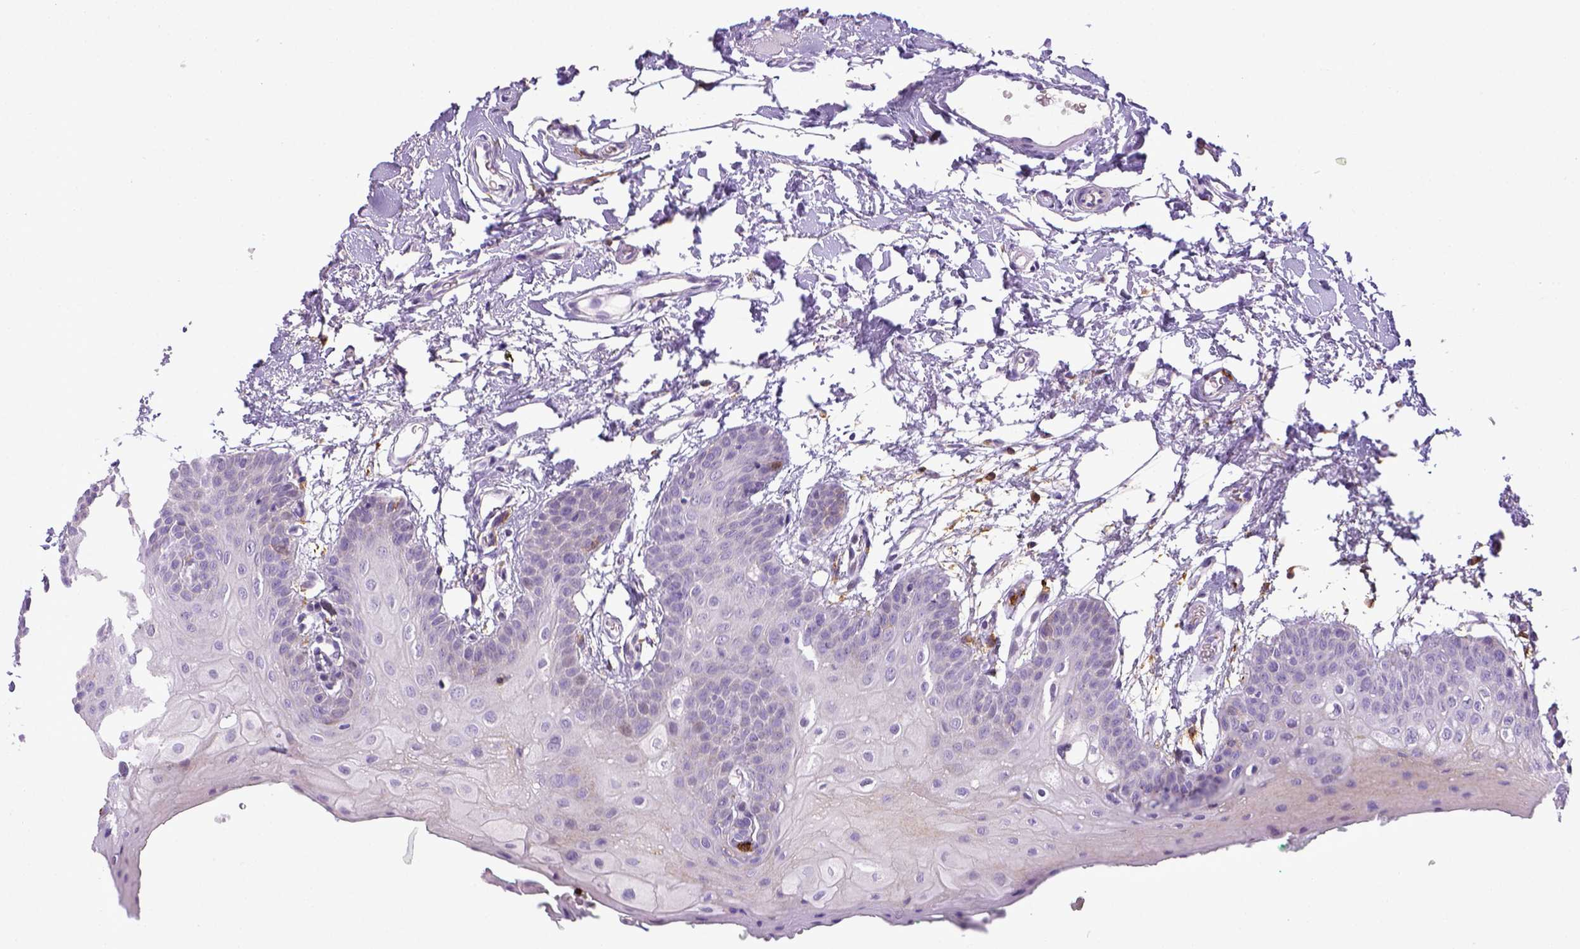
{"staining": {"intensity": "negative", "quantity": "none", "location": "none"}, "tissue": "oral mucosa", "cell_type": "Squamous epithelial cells", "image_type": "normal", "snomed": [{"axis": "morphology", "description": "Normal tissue, NOS"}, {"axis": "morphology", "description": "Squamous cell carcinoma, NOS"}, {"axis": "topography", "description": "Oral tissue"}, {"axis": "topography", "description": "Head-Neck"}], "caption": "There is no significant staining in squamous epithelial cells of oral mucosa.", "gene": "ITGAM", "patient": {"sex": "female", "age": 50}}